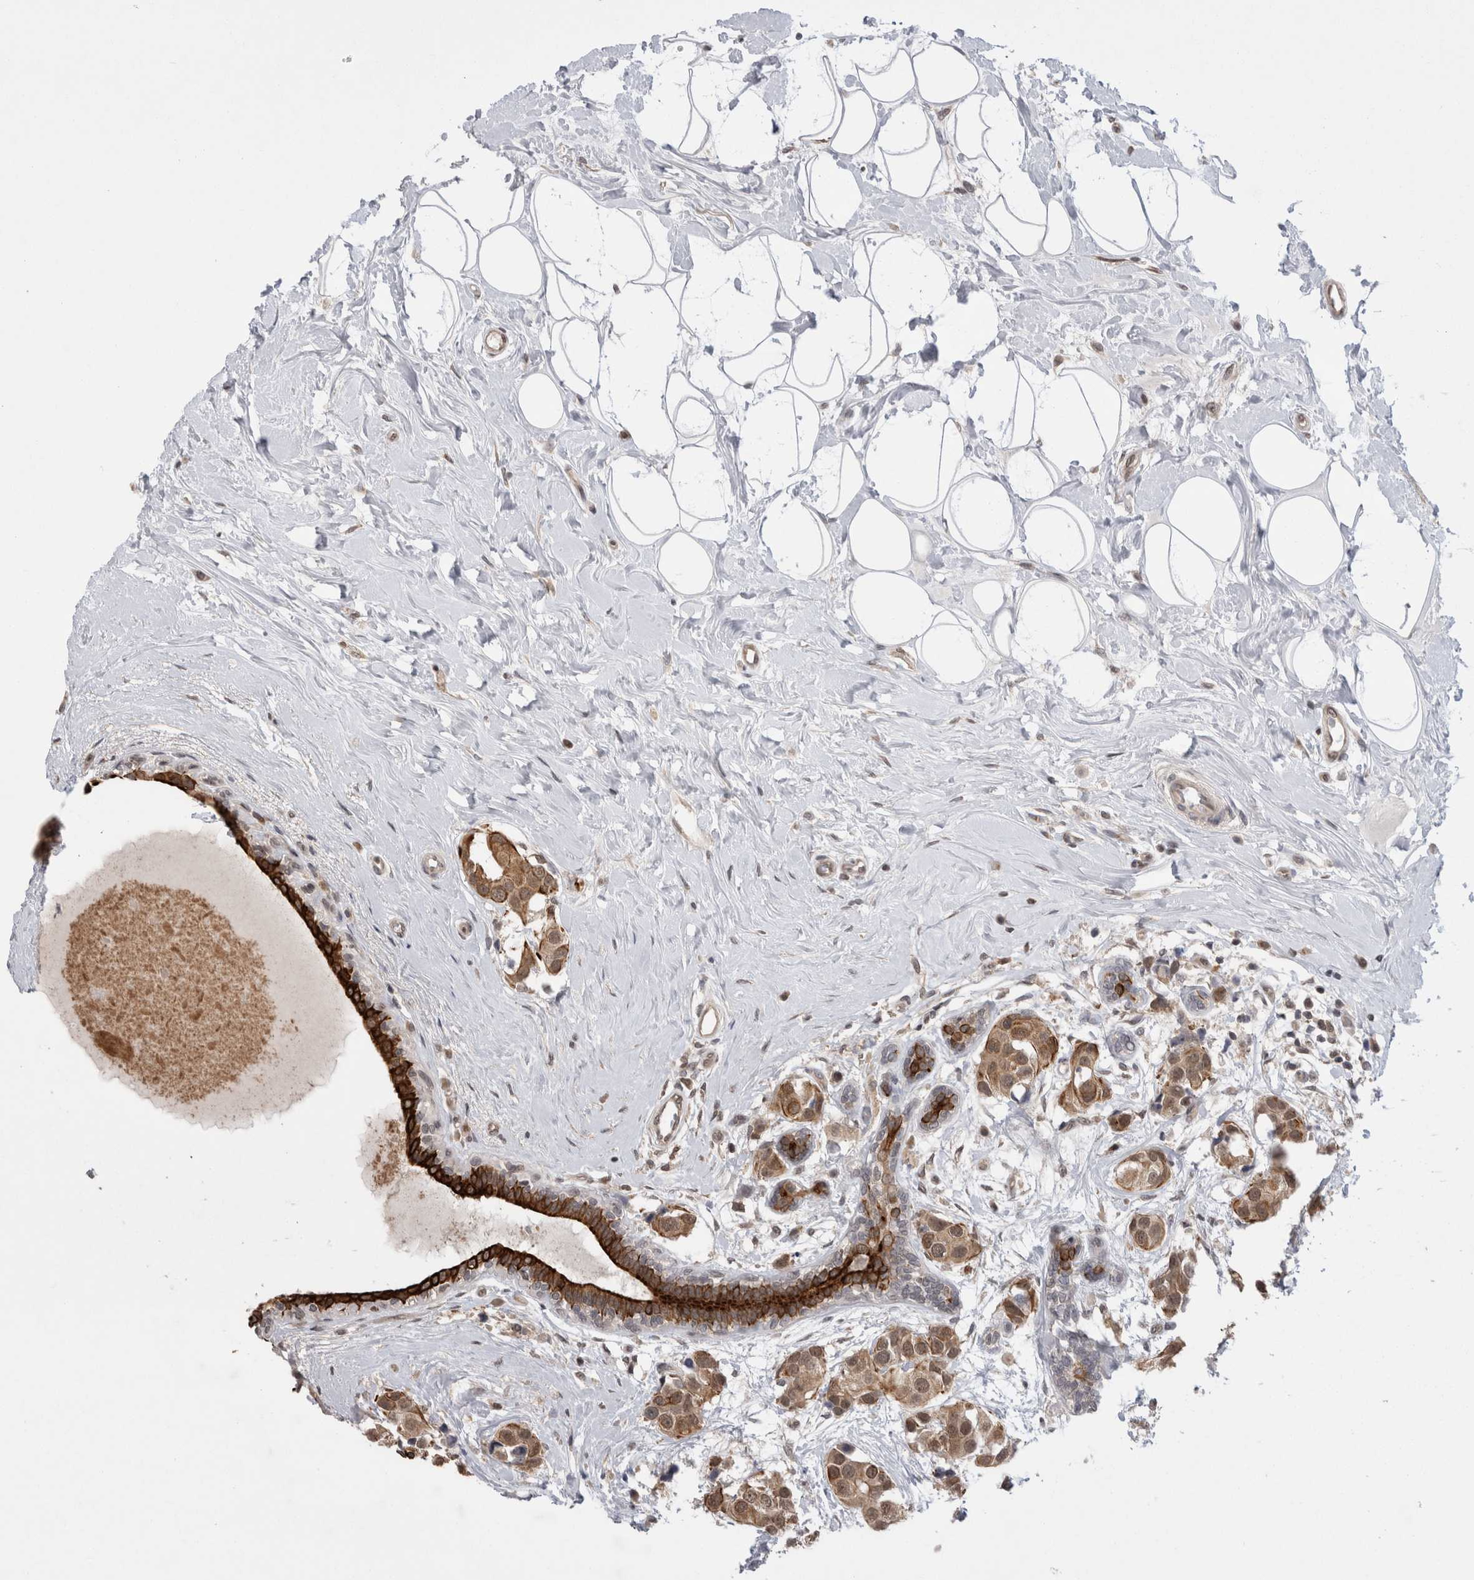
{"staining": {"intensity": "weak", "quantity": ">75%", "location": "cytoplasmic/membranous,nuclear"}, "tissue": "breast cancer", "cell_type": "Tumor cells", "image_type": "cancer", "snomed": [{"axis": "morphology", "description": "Normal tissue, NOS"}, {"axis": "morphology", "description": "Duct carcinoma"}, {"axis": "topography", "description": "Breast"}], "caption": "Immunohistochemical staining of human breast cancer (invasive ductal carcinoma) shows low levels of weak cytoplasmic/membranous and nuclear expression in about >75% of tumor cells.", "gene": "ZNF341", "patient": {"sex": "female", "age": 39}}